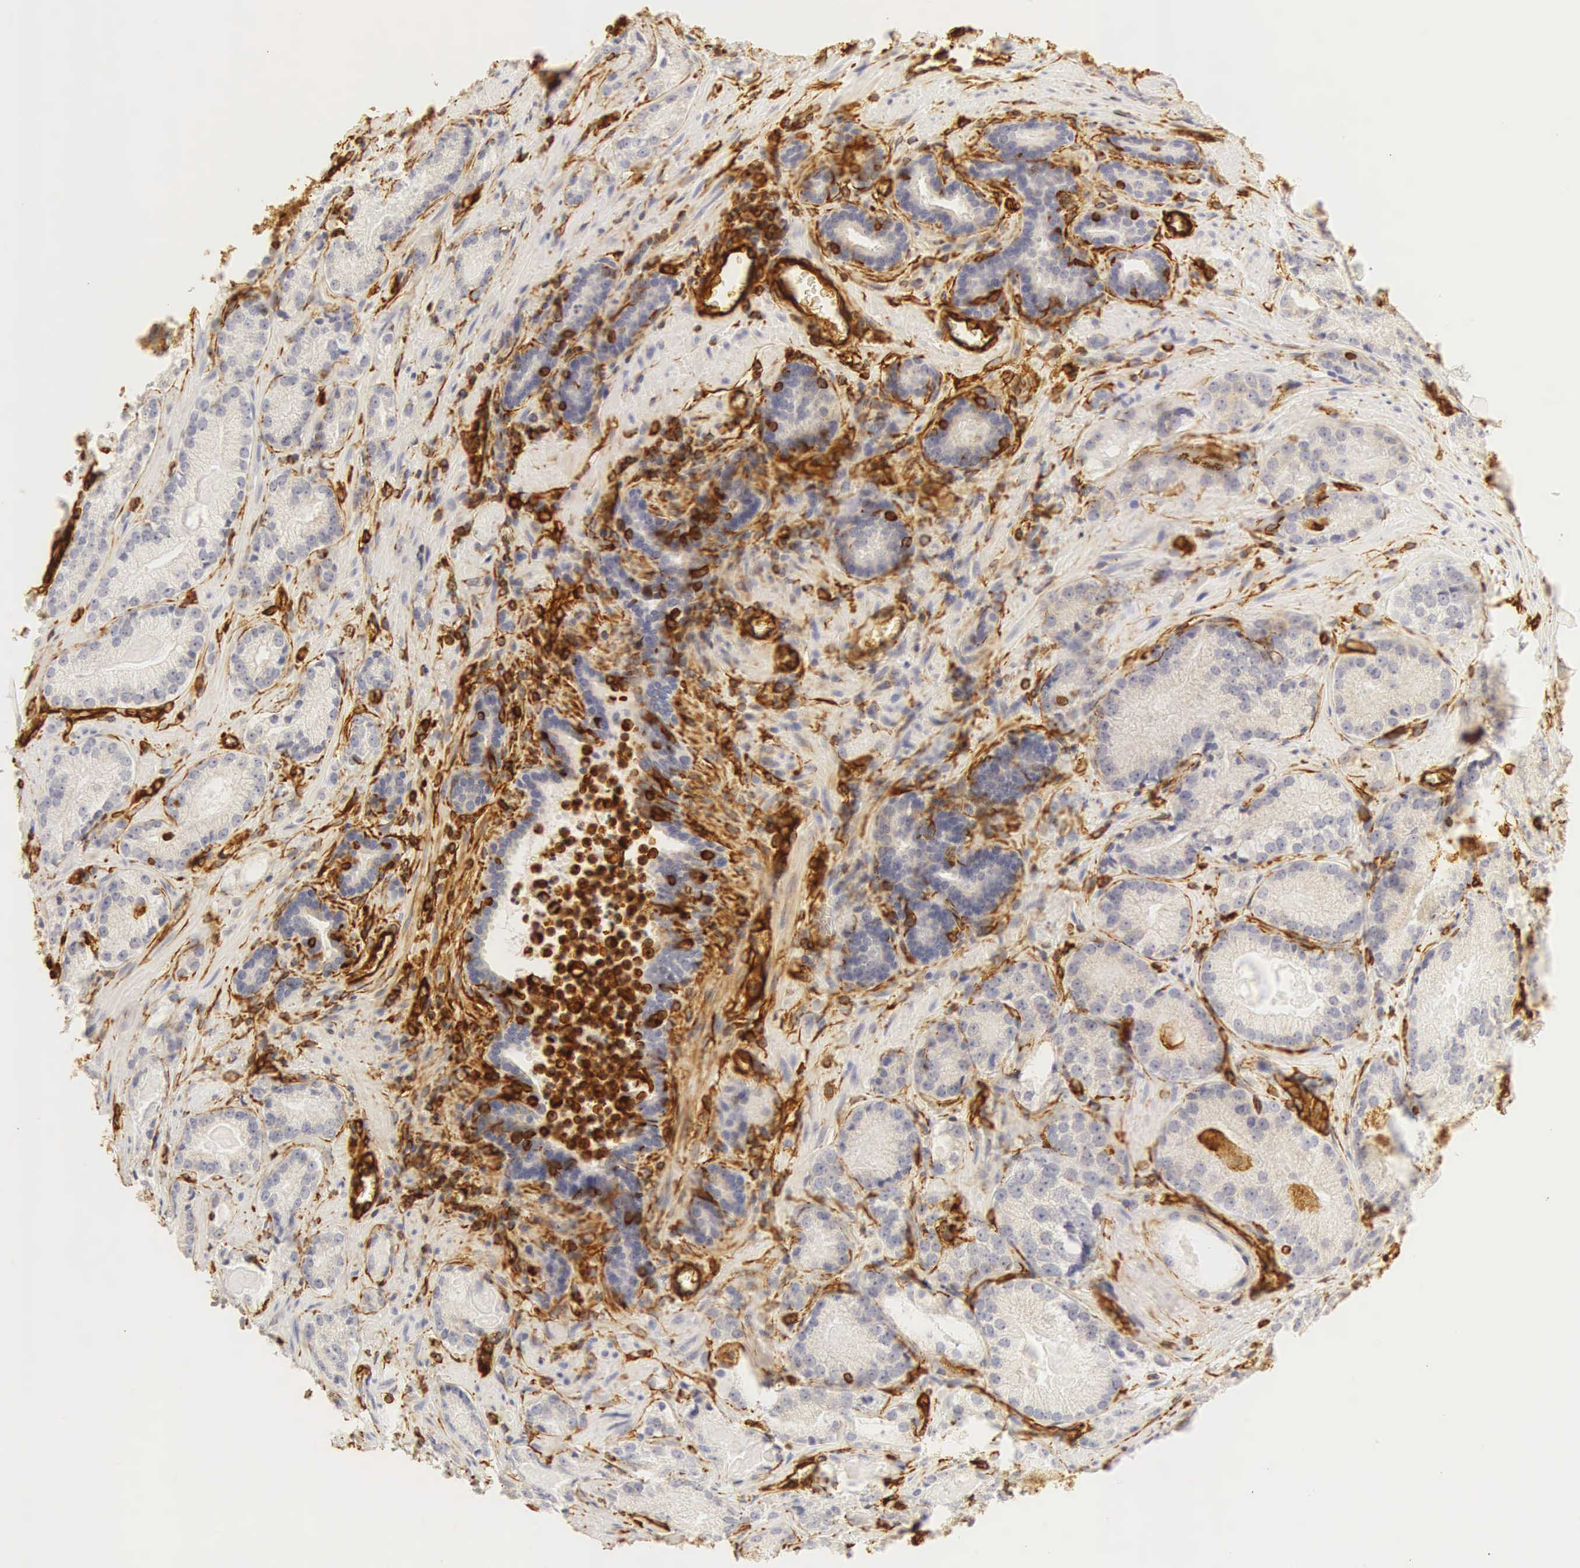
{"staining": {"intensity": "strong", "quantity": "<25%", "location": "cytoplasmic/membranous"}, "tissue": "prostate cancer", "cell_type": "Tumor cells", "image_type": "cancer", "snomed": [{"axis": "morphology", "description": "Adenocarcinoma, Medium grade"}, {"axis": "topography", "description": "Prostate"}], "caption": "Immunohistochemistry image of human adenocarcinoma (medium-grade) (prostate) stained for a protein (brown), which displays medium levels of strong cytoplasmic/membranous staining in approximately <25% of tumor cells.", "gene": "VIM", "patient": {"sex": "male", "age": 68}}